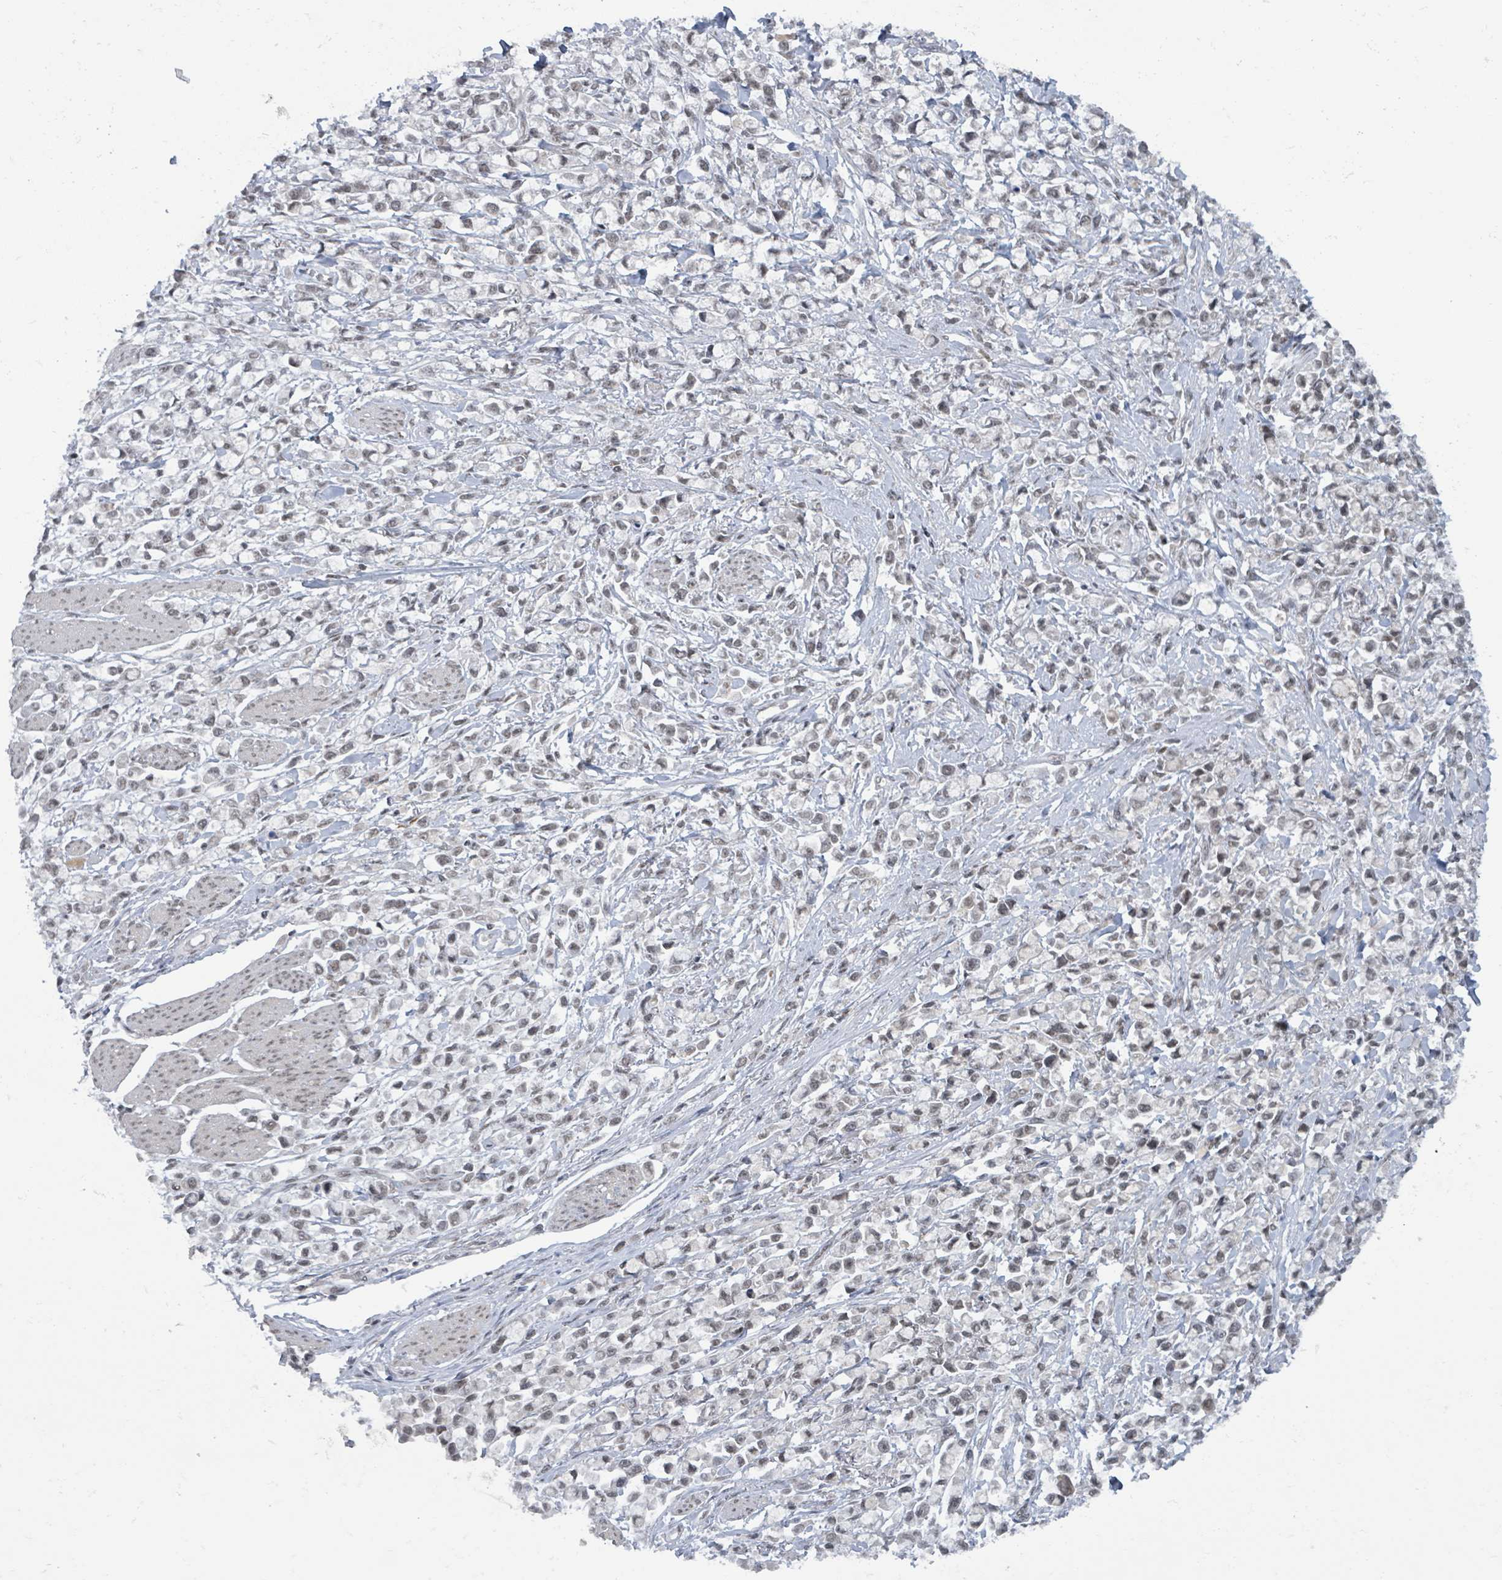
{"staining": {"intensity": "weak", "quantity": "25%-75%", "location": "nuclear"}, "tissue": "stomach cancer", "cell_type": "Tumor cells", "image_type": "cancer", "snomed": [{"axis": "morphology", "description": "Adenocarcinoma, NOS"}, {"axis": "topography", "description": "Stomach"}], "caption": "Human stomach adenocarcinoma stained with a protein marker demonstrates weak staining in tumor cells.", "gene": "BANP", "patient": {"sex": "female", "age": 81}}